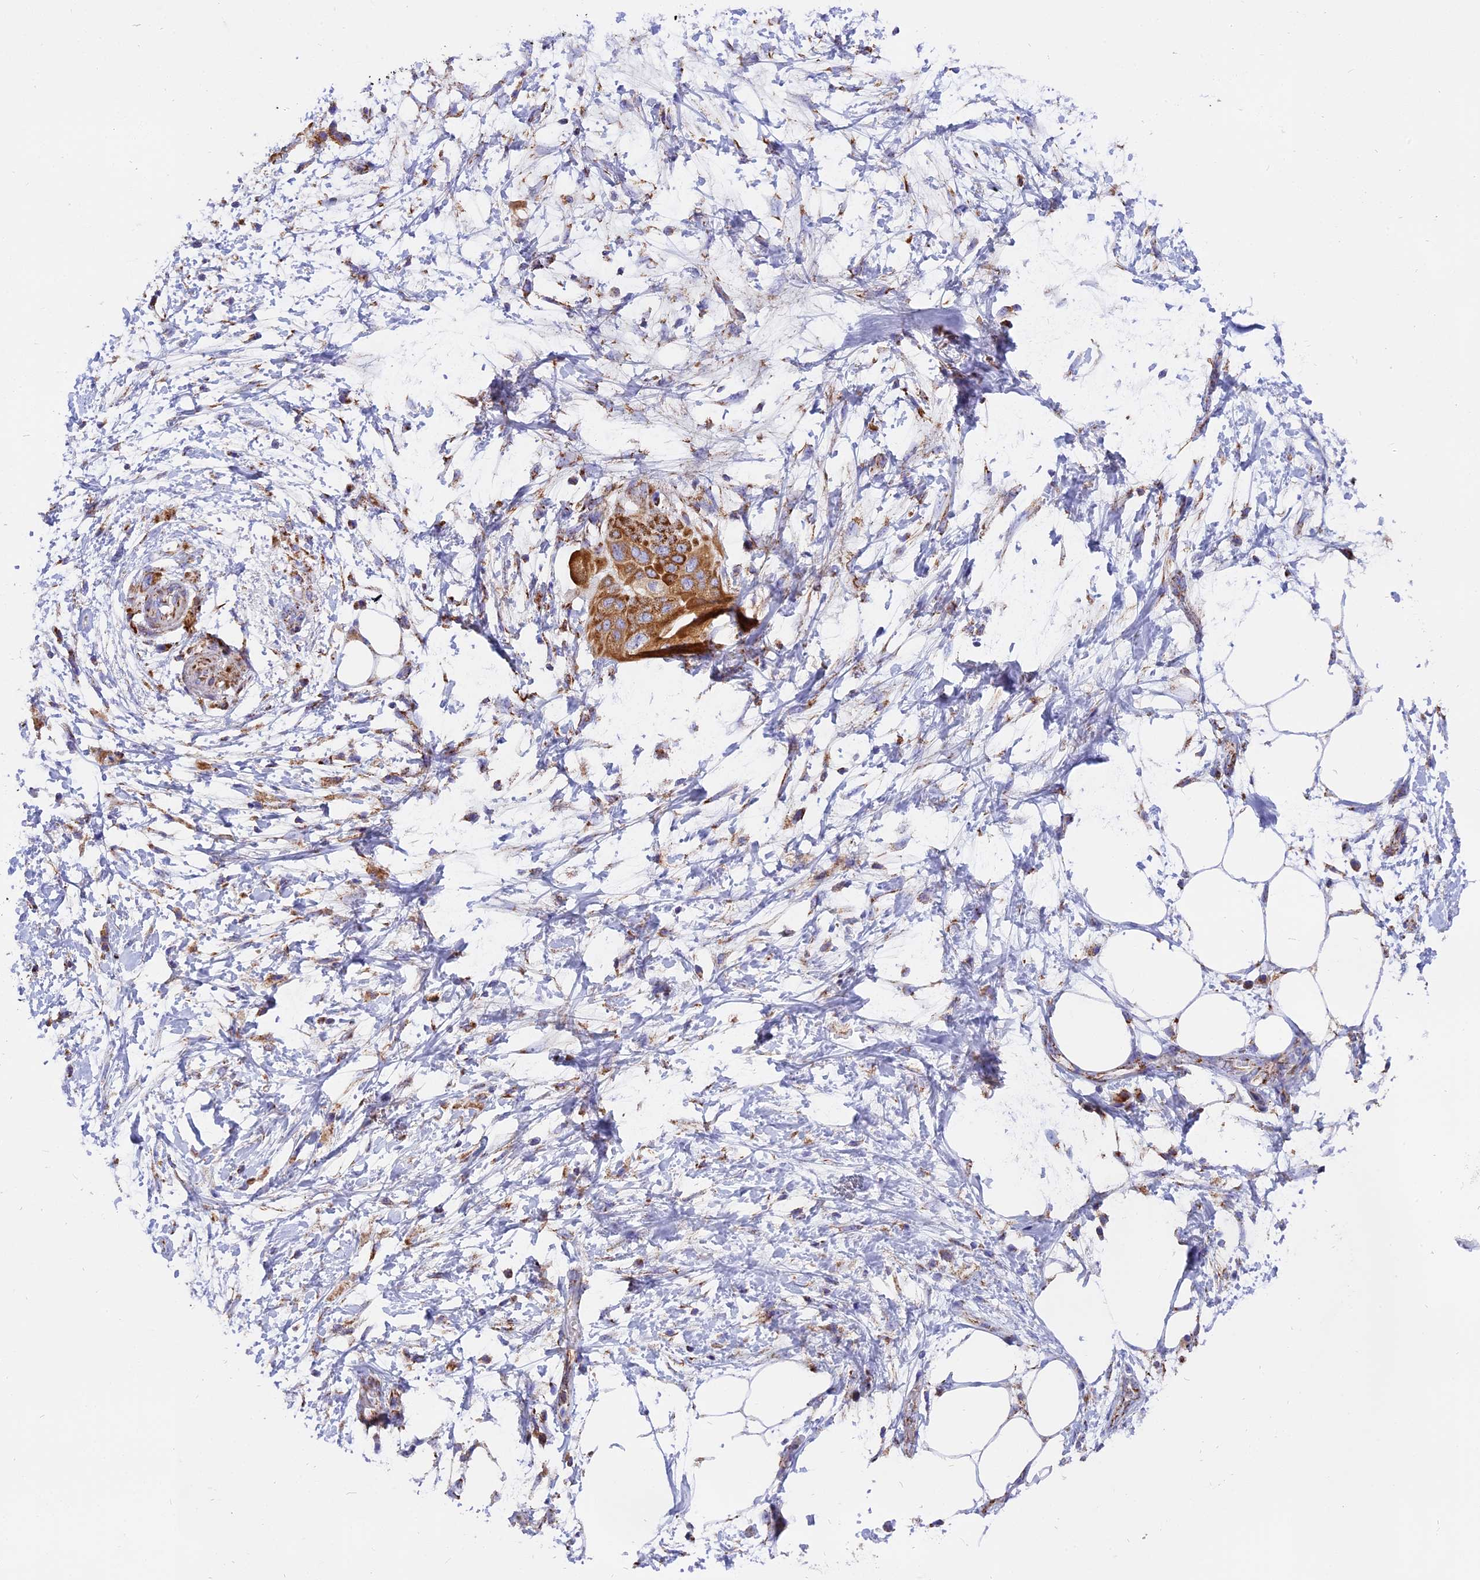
{"staining": {"intensity": "moderate", "quantity": ">75%", "location": "cytoplasmic/membranous"}, "tissue": "pancreatic cancer", "cell_type": "Tumor cells", "image_type": "cancer", "snomed": [{"axis": "morphology", "description": "Adenocarcinoma, NOS"}, {"axis": "topography", "description": "Pancreas"}], "caption": "A micrograph showing moderate cytoplasmic/membranous expression in approximately >75% of tumor cells in pancreatic adenocarcinoma, as visualized by brown immunohistochemical staining.", "gene": "MRPS34", "patient": {"sex": "male", "age": 68}}